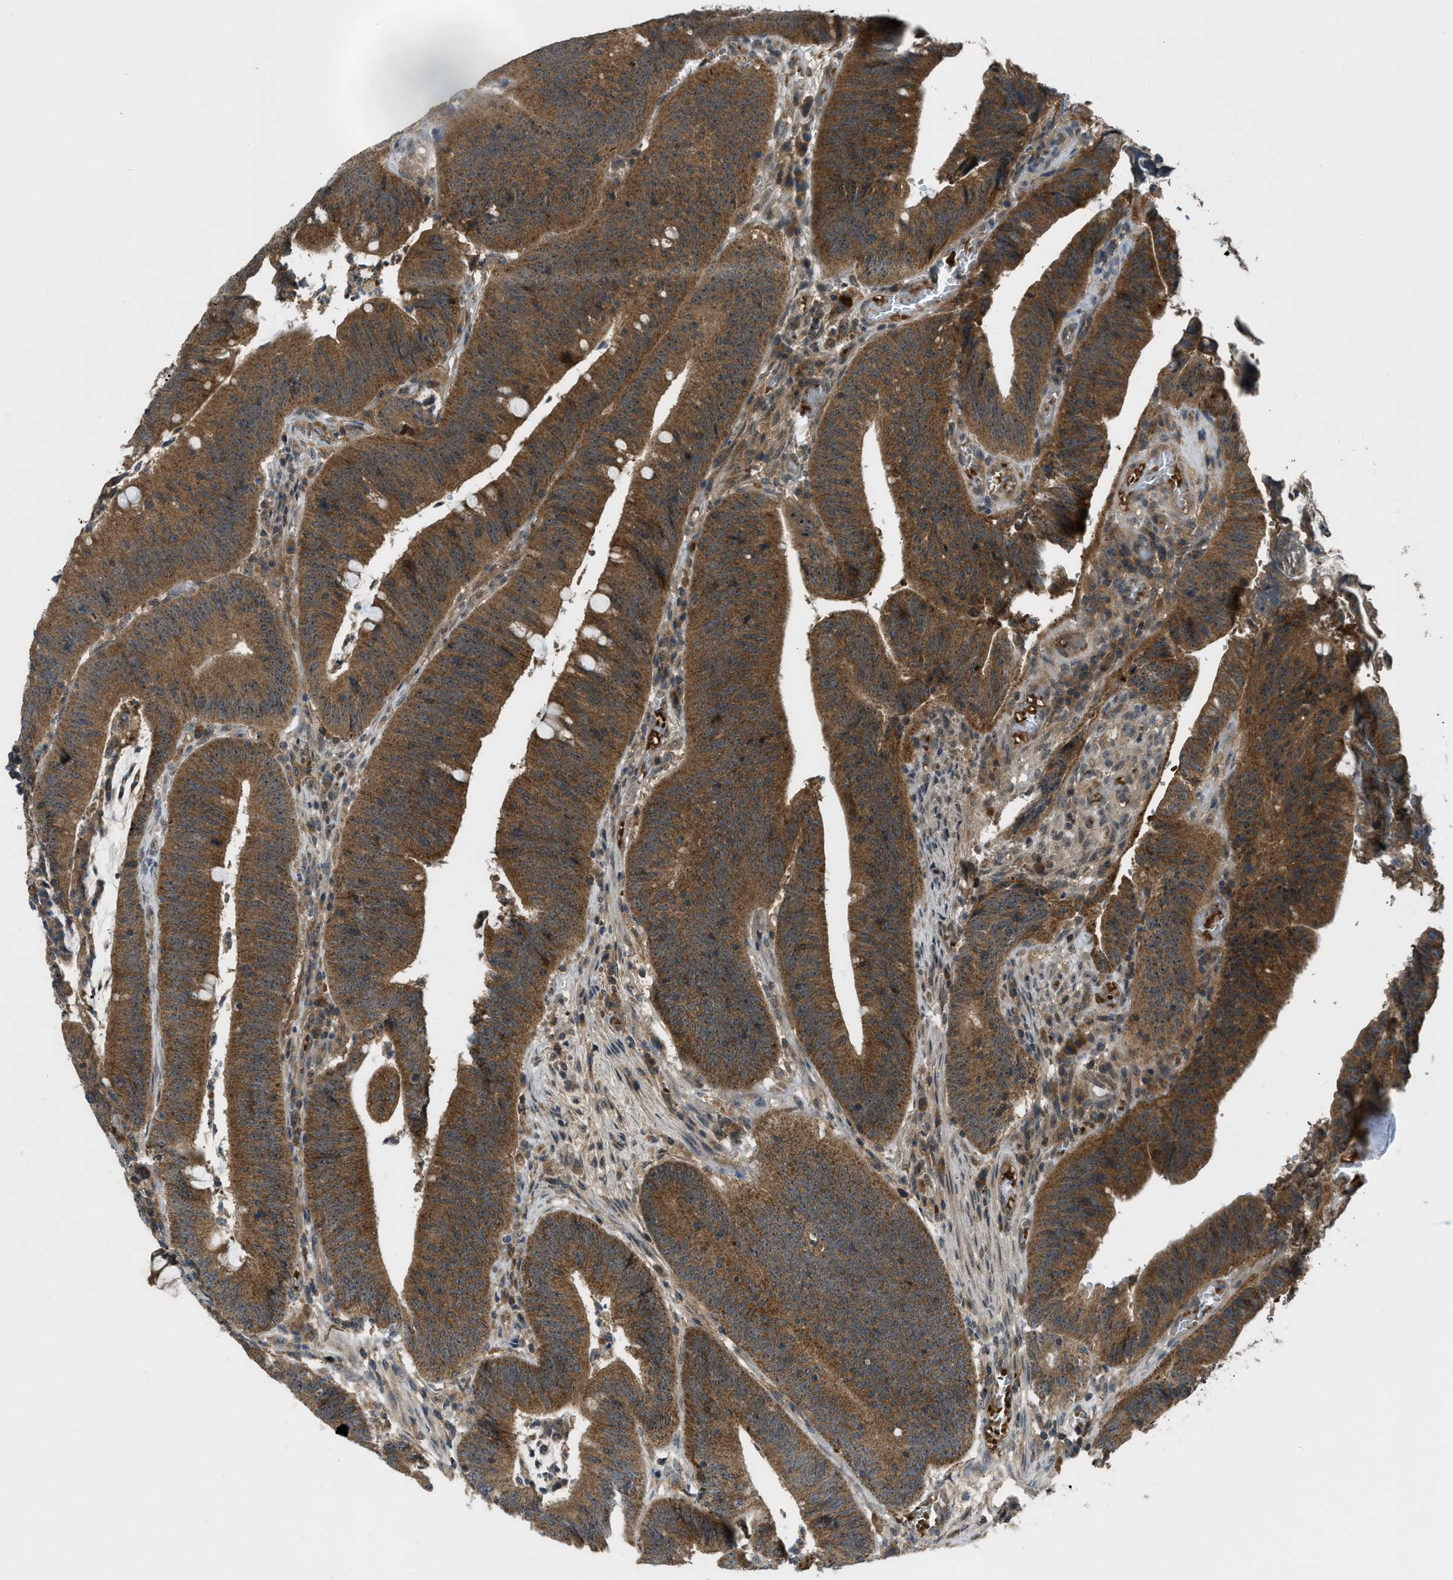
{"staining": {"intensity": "strong", "quantity": ">75%", "location": "cytoplasmic/membranous"}, "tissue": "colorectal cancer", "cell_type": "Tumor cells", "image_type": "cancer", "snomed": [{"axis": "morphology", "description": "Normal tissue, NOS"}, {"axis": "morphology", "description": "Adenocarcinoma, NOS"}, {"axis": "topography", "description": "Rectum"}], "caption": "Human adenocarcinoma (colorectal) stained for a protein (brown) exhibits strong cytoplasmic/membranous positive staining in approximately >75% of tumor cells.", "gene": "ZNF71", "patient": {"sex": "female", "age": 66}}